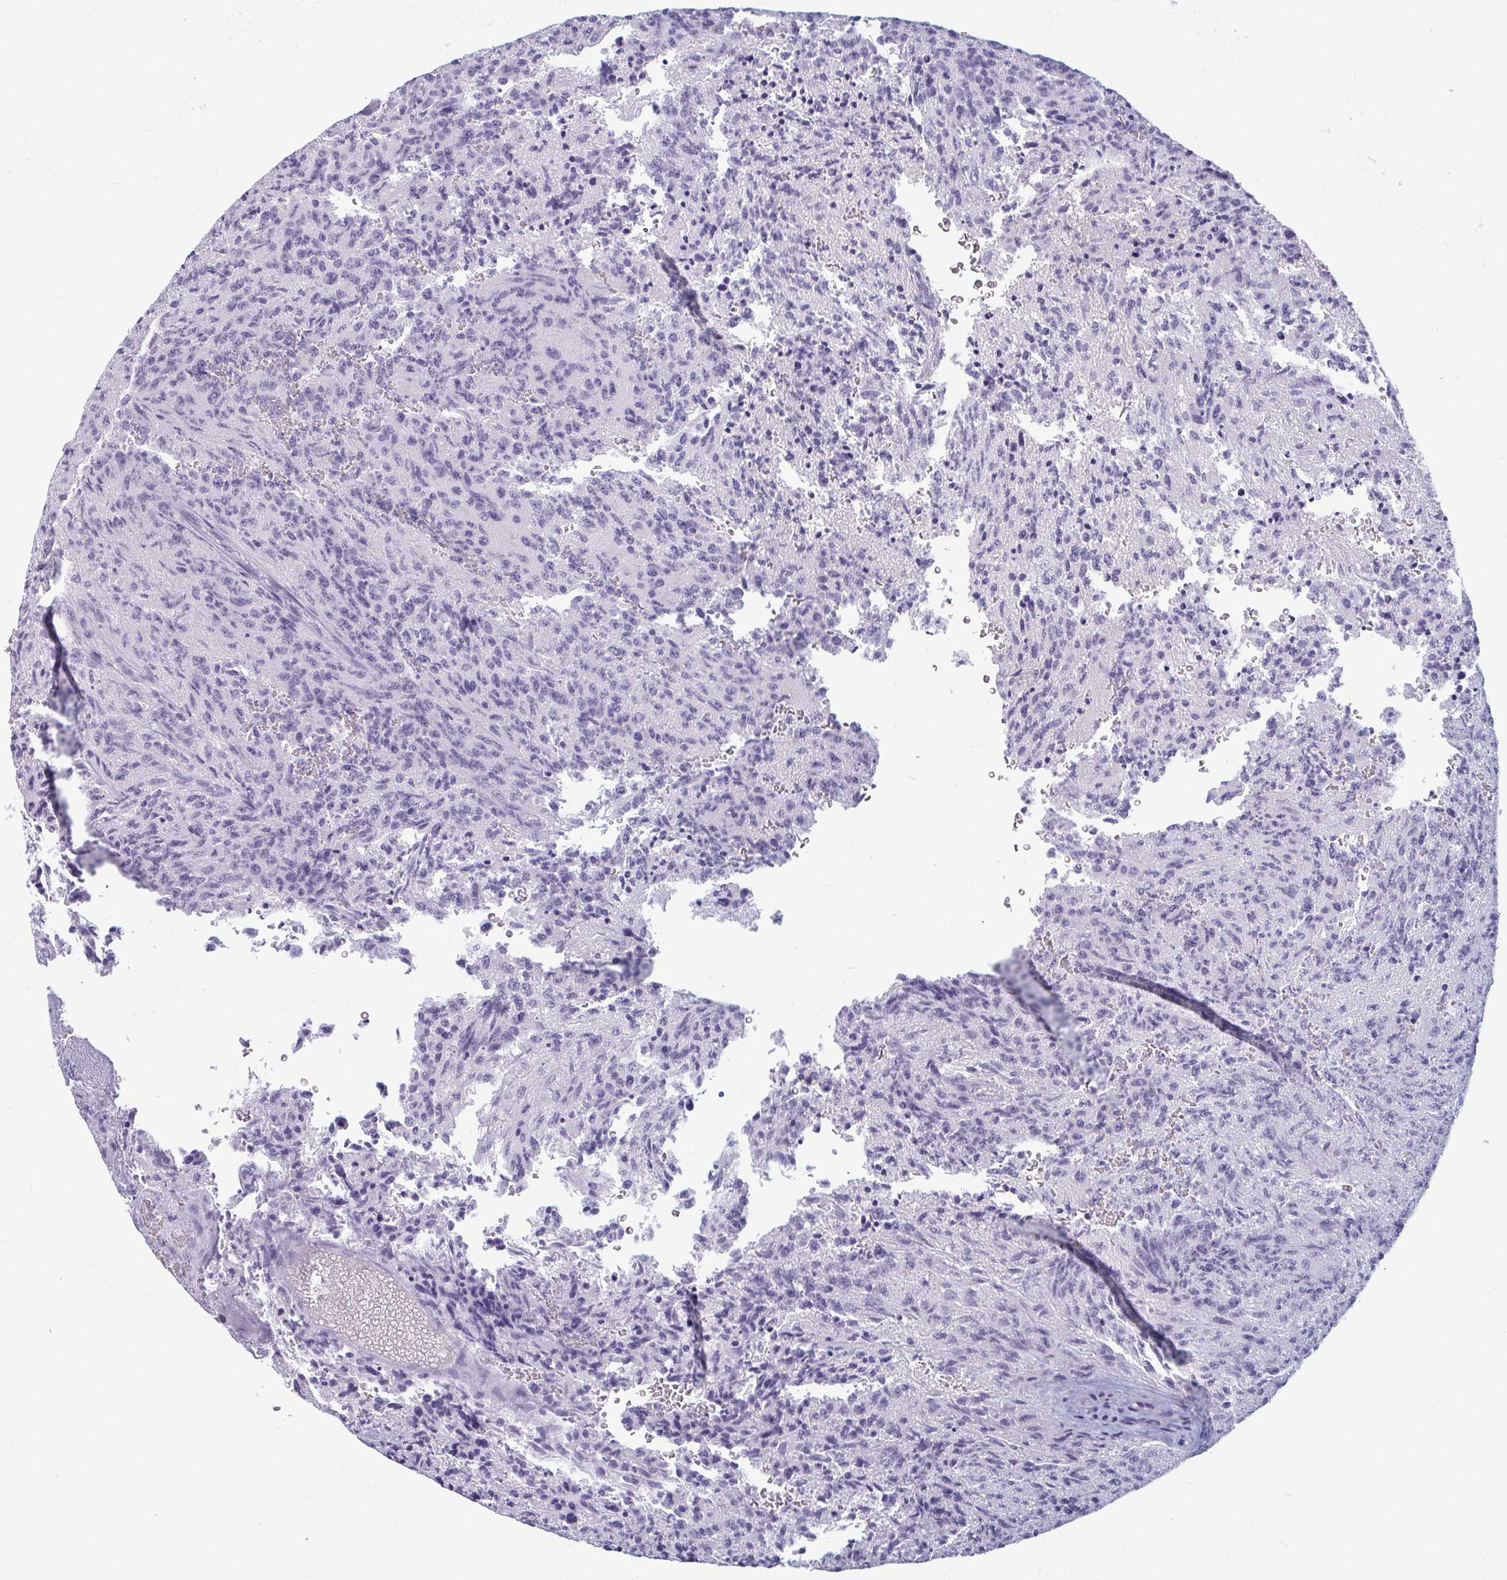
{"staining": {"intensity": "negative", "quantity": "none", "location": "none"}, "tissue": "glioma", "cell_type": "Tumor cells", "image_type": "cancer", "snomed": [{"axis": "morphology", "description": "Glioma, malignant, High grade"}, {"axis": "topography", "description": "Brain"}], "caption": "This is an immunohistochemistry micrograph of high-grade glioma (malignant). There is no staining in tumor cells.", "gene": "RNASEH1", "patient": {"sex": "male", "age": 36}}